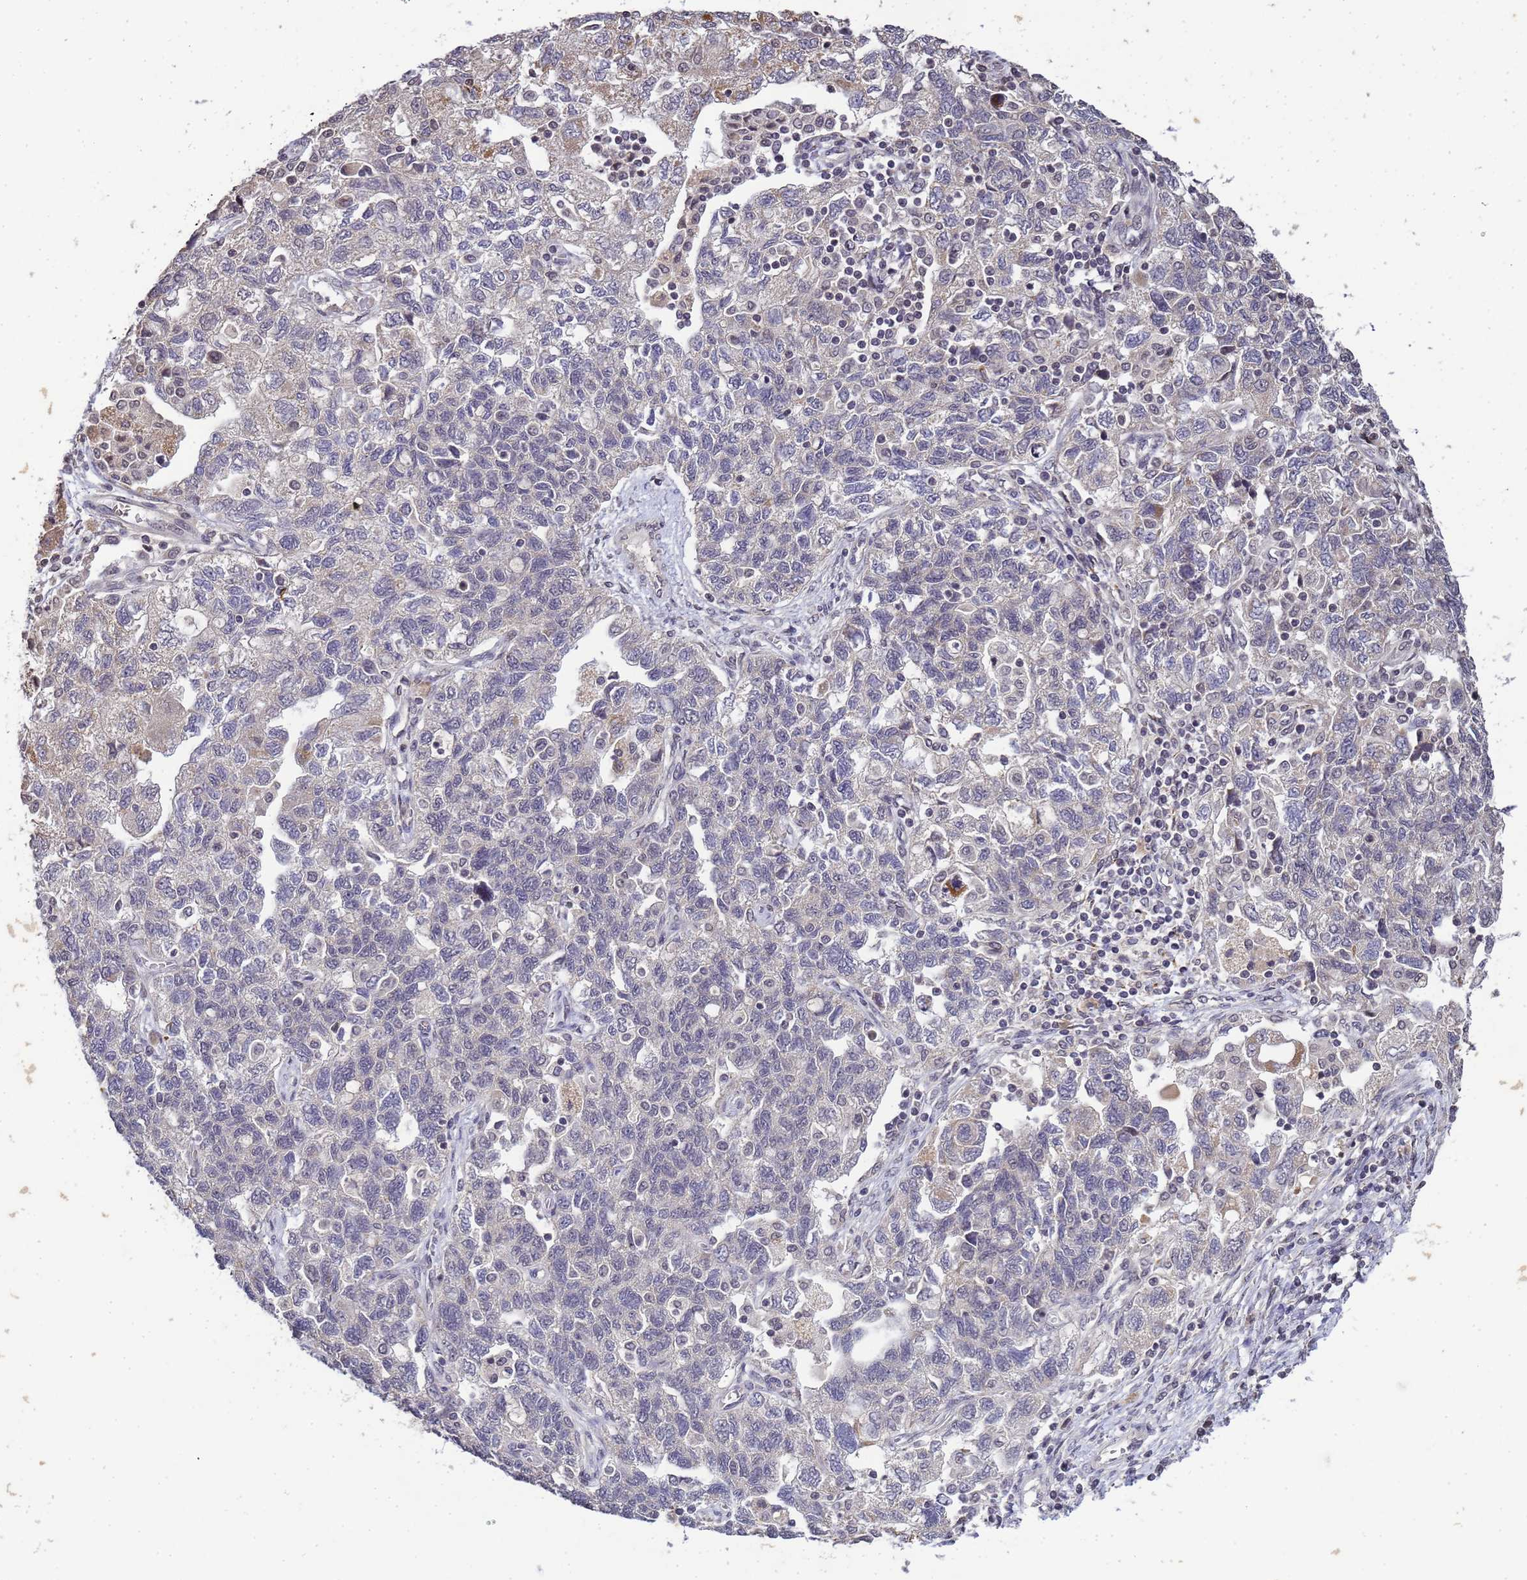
{"staining": {"intensity": "moderate", "quantity": "<25%", "location": "cytoplasmic/membranous"}, "tissue": "ovarian cancer", "cell_type": "Tumor cells", "image_type": "cancer", "snomed": [{"axis": "morphology", "description": "Carcinoma, NOS"}, {"axis": "morphology", "description": "Cystadenocarcinoma, serous, NOS"}, {"axis": "topography", "description": "Ovary"}], "caption": "The immunohistochemical stain shows moderate cytoplasmic/membranous expression in tumor cells of carcinoma (ovarian) tissue. (DAB = brown stain, brightfield microscopy at high magnification).", "gene": "MYL7", "patient": {"sex": "female", "age": 69}}